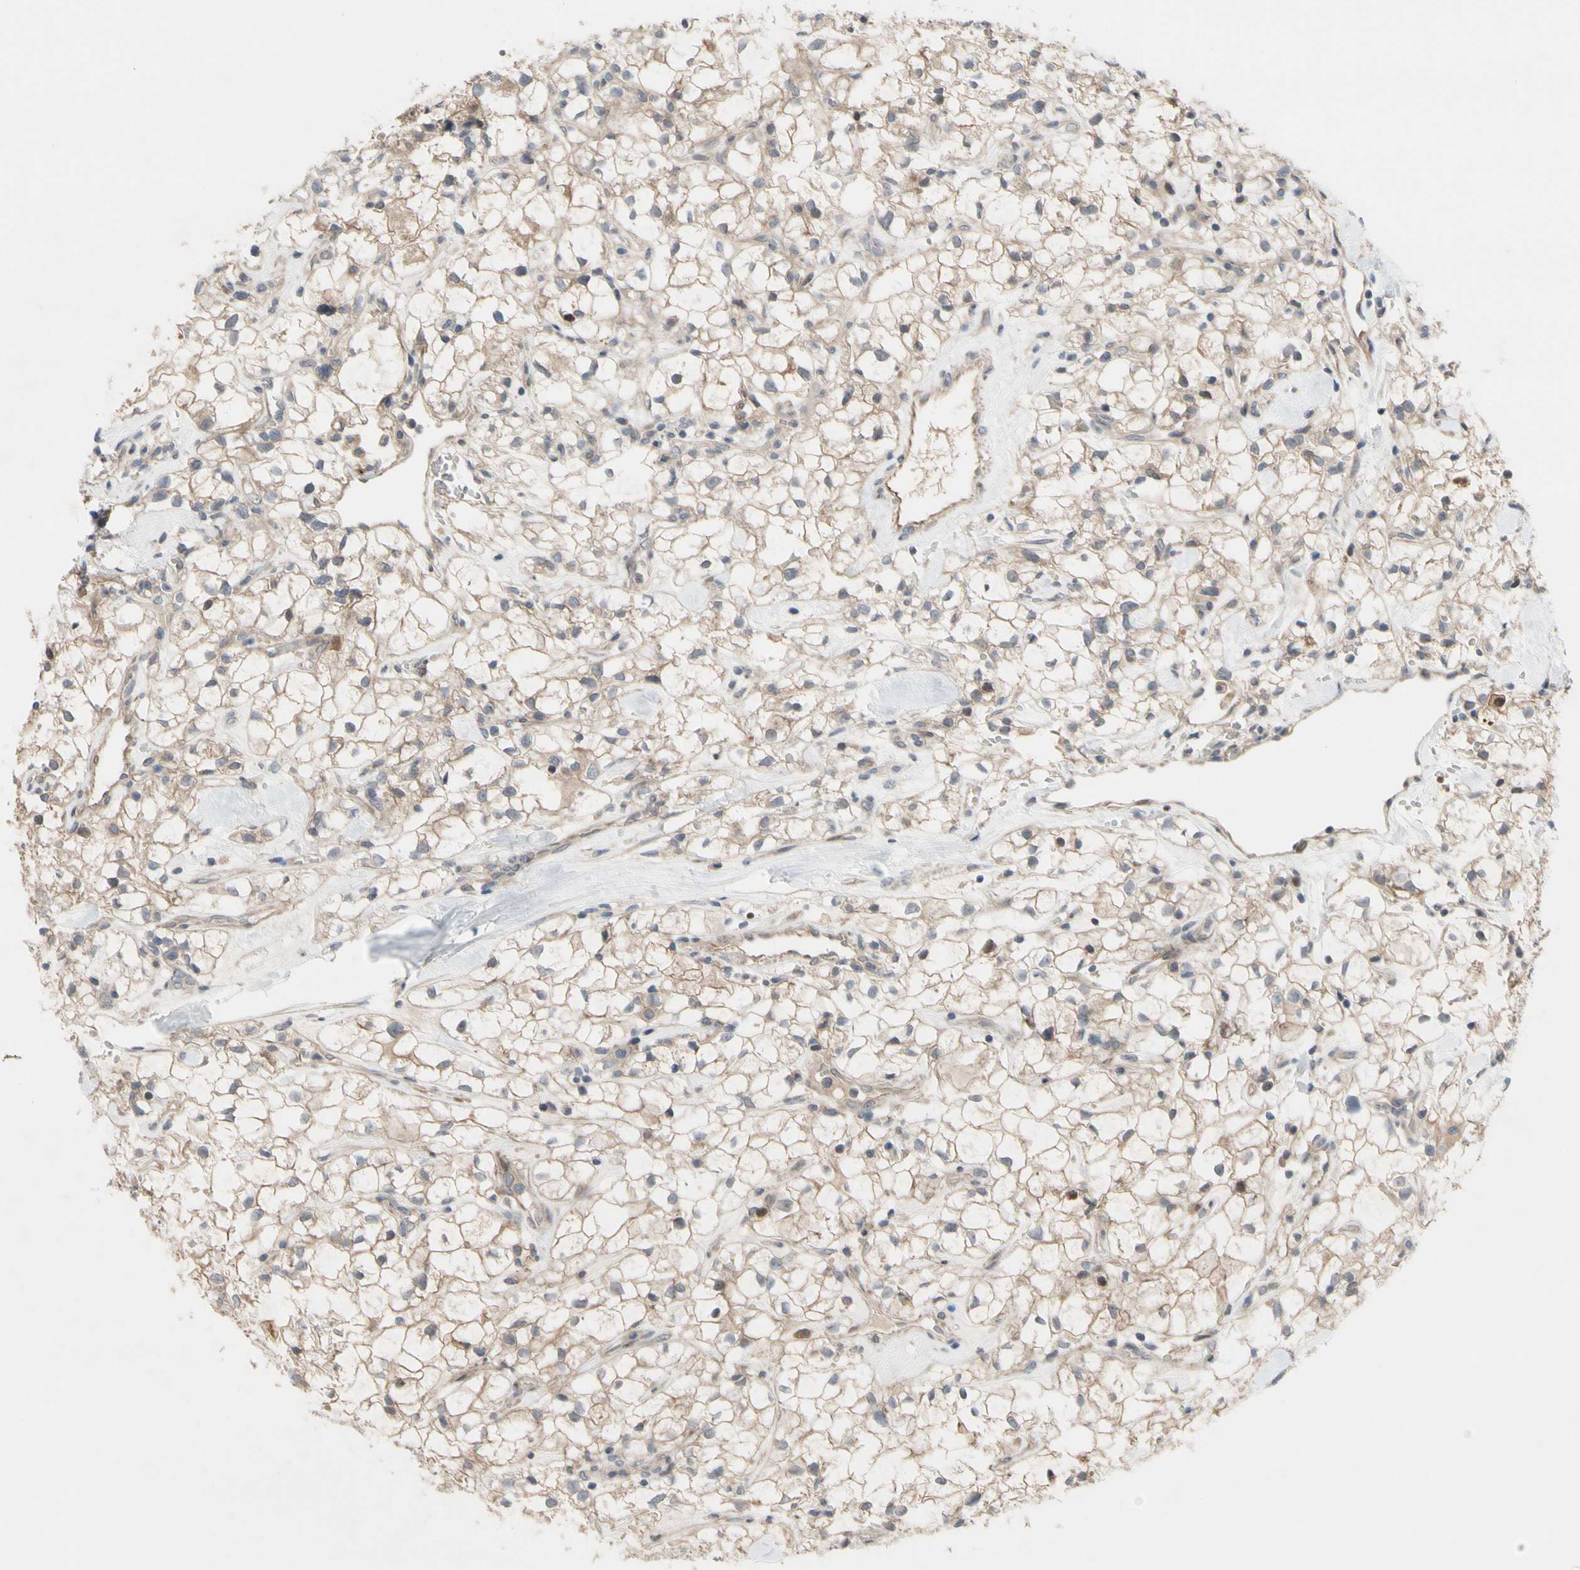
{"staining": {"intensity": "weak", "quantity": ">75%", "location": "cytoplasmic/membranous"}, "tissue": "renal cancer", "cell_type": "Tumor cells", "image_type": "cancer", "snomed": [{"axis": "morphology", "description": "Adenocarcinoma, NOS"}, {"axis": "topography", "description": "Kidney"}], "caption": "Renal adenocarcinoma stained for a protein (brown) displays weak cytoplasmic/membranous positive positivity in approximately >75% of tumor cells.", "gene": "OAZ1", "patient": {"sex": "female", "age": 60}}